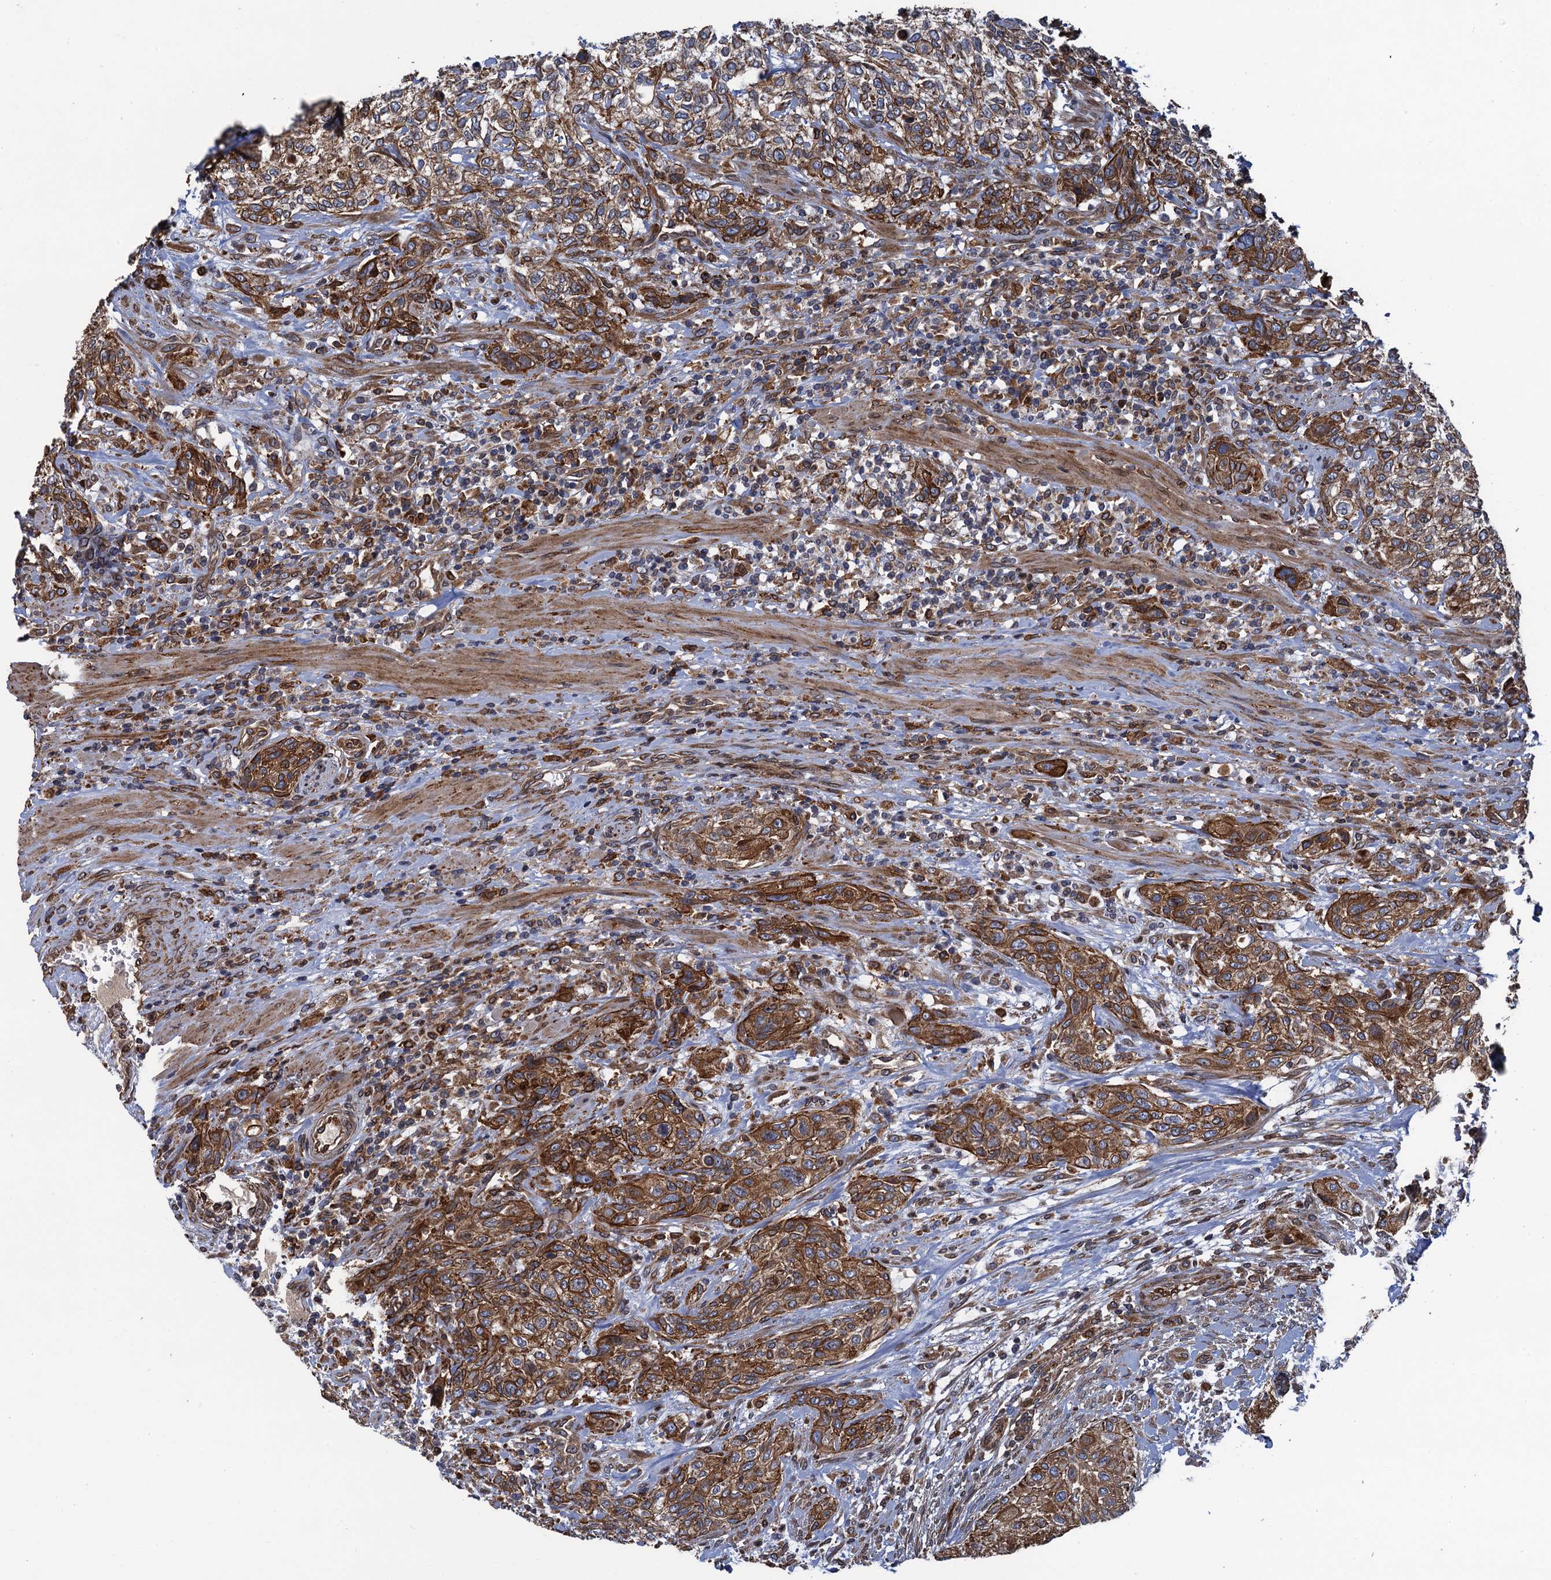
{"staining": {"intensity": "strong", "quantity": ">75%", "location": "cytoplasmic/membranous"}, "tissue": "urothelial cancer", "cell_type": "Tumor cells", "image_type": "cancer", "snomed": [{"axis": "morphology", "description": "Normal tissue, NOS"}, {"axis": "morphology", "description": "Urothelial carcinoma, NOS"}, {"axis": "topography", "description": "Urinary bladder"}, {"axis": "topography", "description": "Peripheral nerve tissue"}], "caption": "An image showing strong cytoplasmic/membranous positivity in approximately >75% of tumor cells in urothelial cancer, as visualized by brown immunohistochemical staining.", "gene": "ARMC5", "patient": {"sex": "male", "age": 35}}